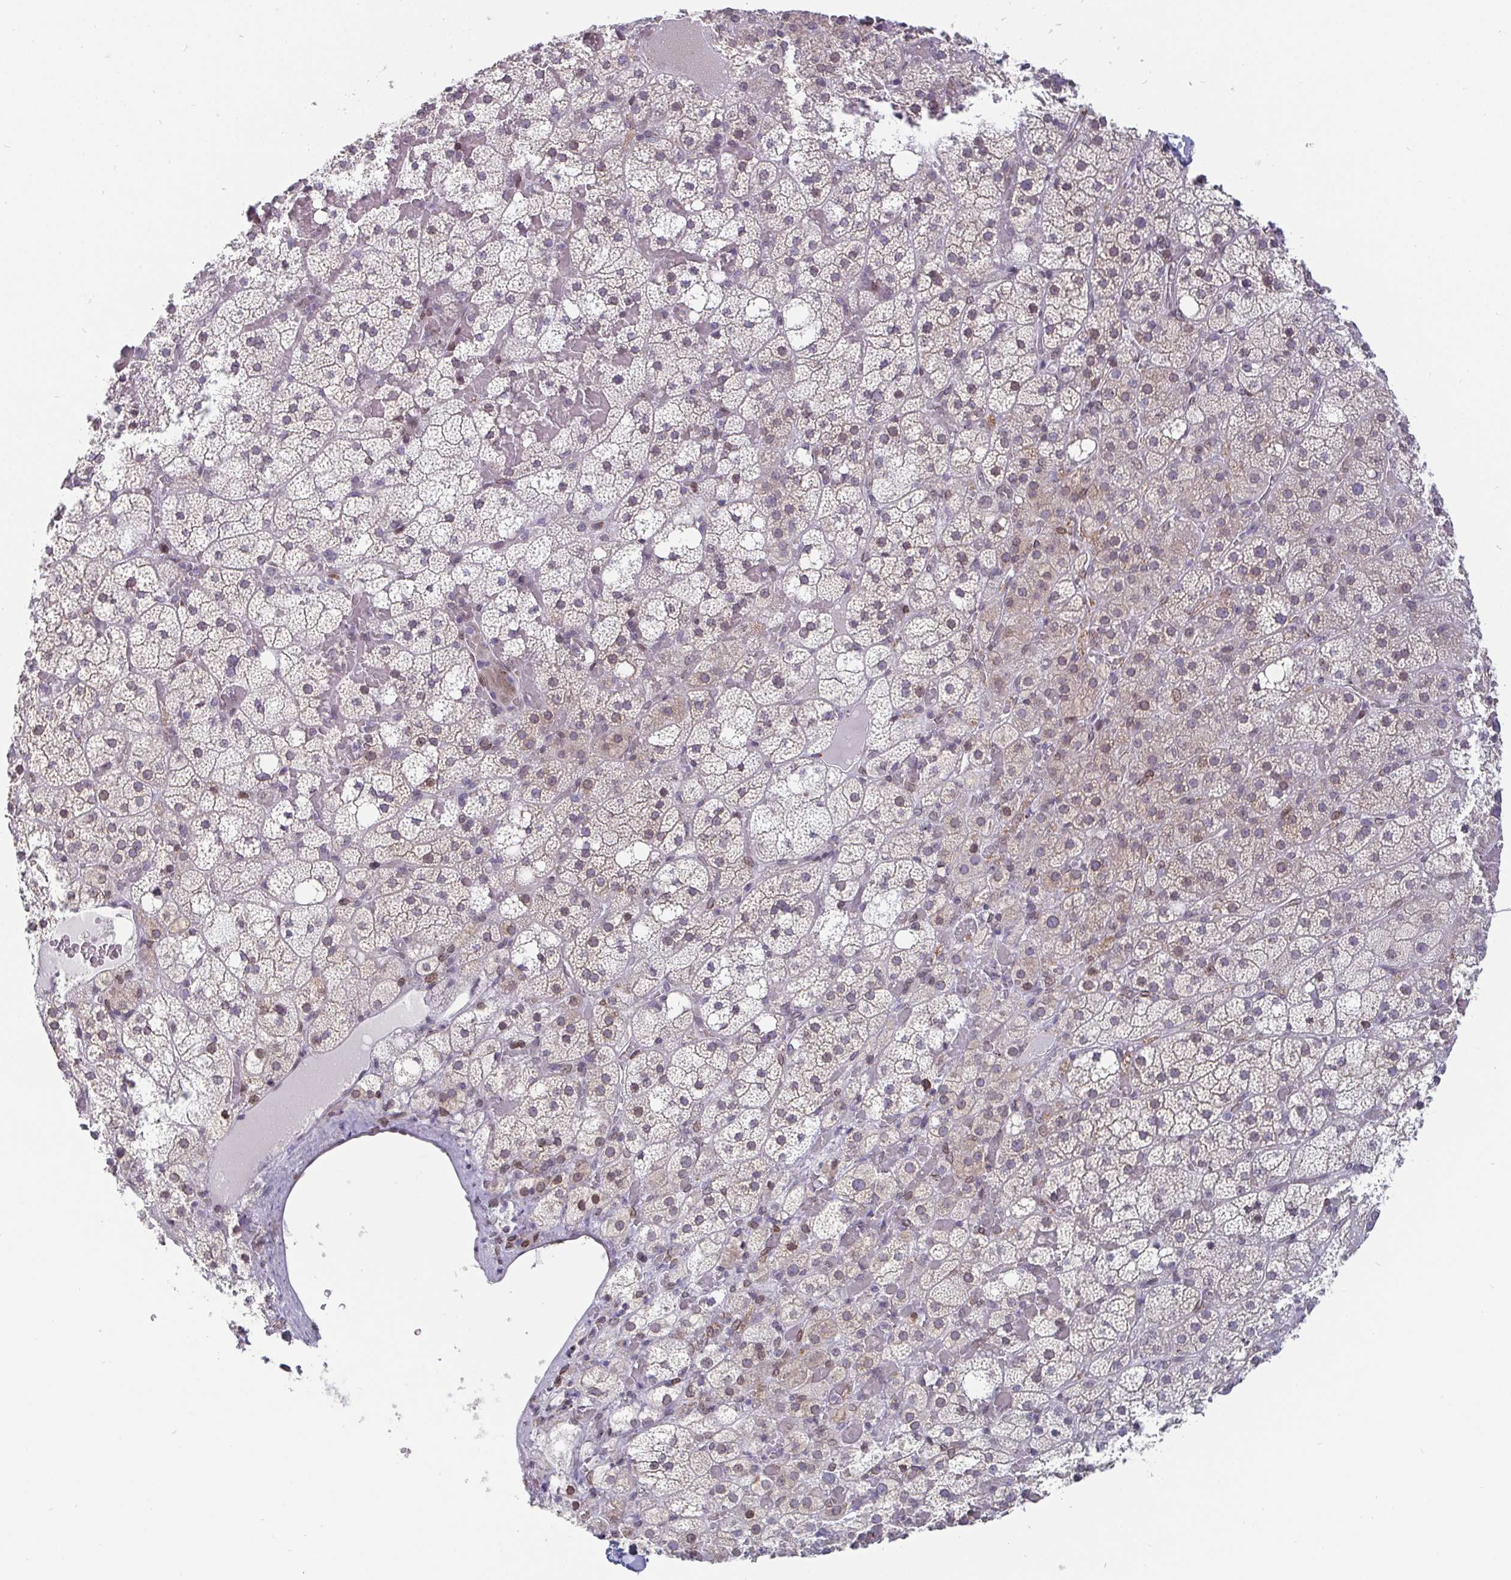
{"staining": {"intensity": "weak", "quantity": ">75%", "location": "cytoplasmic/membranous,nuclear"}, "tissue": "adrenal gland", "cell_type": "Glandular cells", "image_type": "normal", "snomed": [{"axis": "morphology", "description": "Normal tissue, NOS"}, {"axis": "topography", "description": "Adrenal gland"}], "caption": "Human adrenal gland stained with a brown dye shows weak cytoplasmic/membranous,nuclear positive staining in about >75% of glandular cells.", "gene": "EMD", "patient": {"sex": "male", "age": 53}}